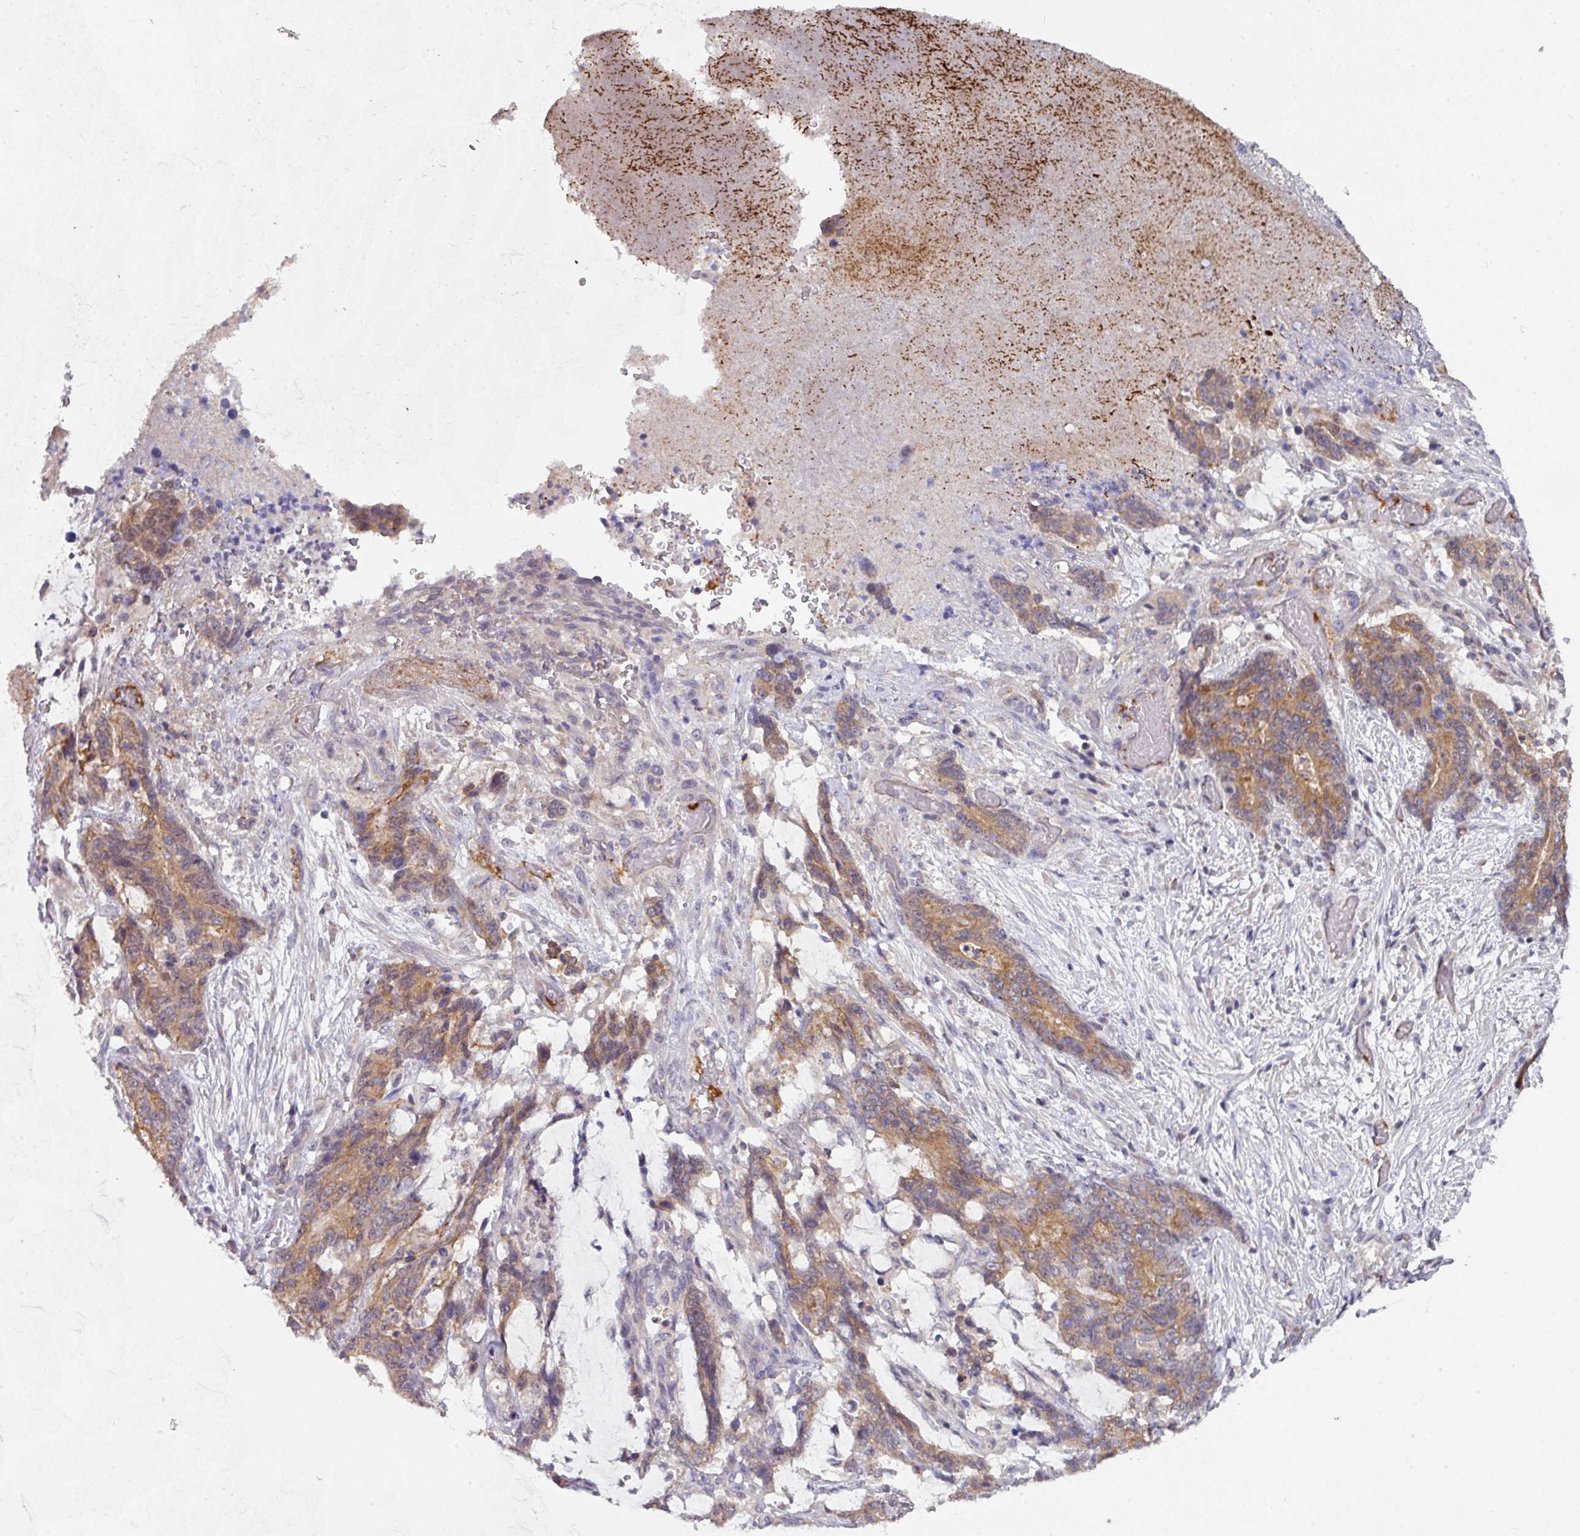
{"staining": {"intensity": "moderate", "quantity": "25%-75%", "location": "cytoplasmic/membranous"}, "tissue": "stomach cancer", "cell_type": "Tumor cells", "image_type": "cancer", "snomed": [{"axis": "morphology", "description": "Normal tissue, NOS"}, {"axis": "morphology", "description": "Adenocarcinoma, NOS"}, {"axis": "topography", "description": "Stomach"}], "caption": "Brown immunohistochemical staining in stomach adenocarcinoma displays moderate cytoplasmic/membranous expression in about 25%-75% of tumor cells.", "gene": "DCAF12L2", "patient": {"sex": "female", "age": 64}}